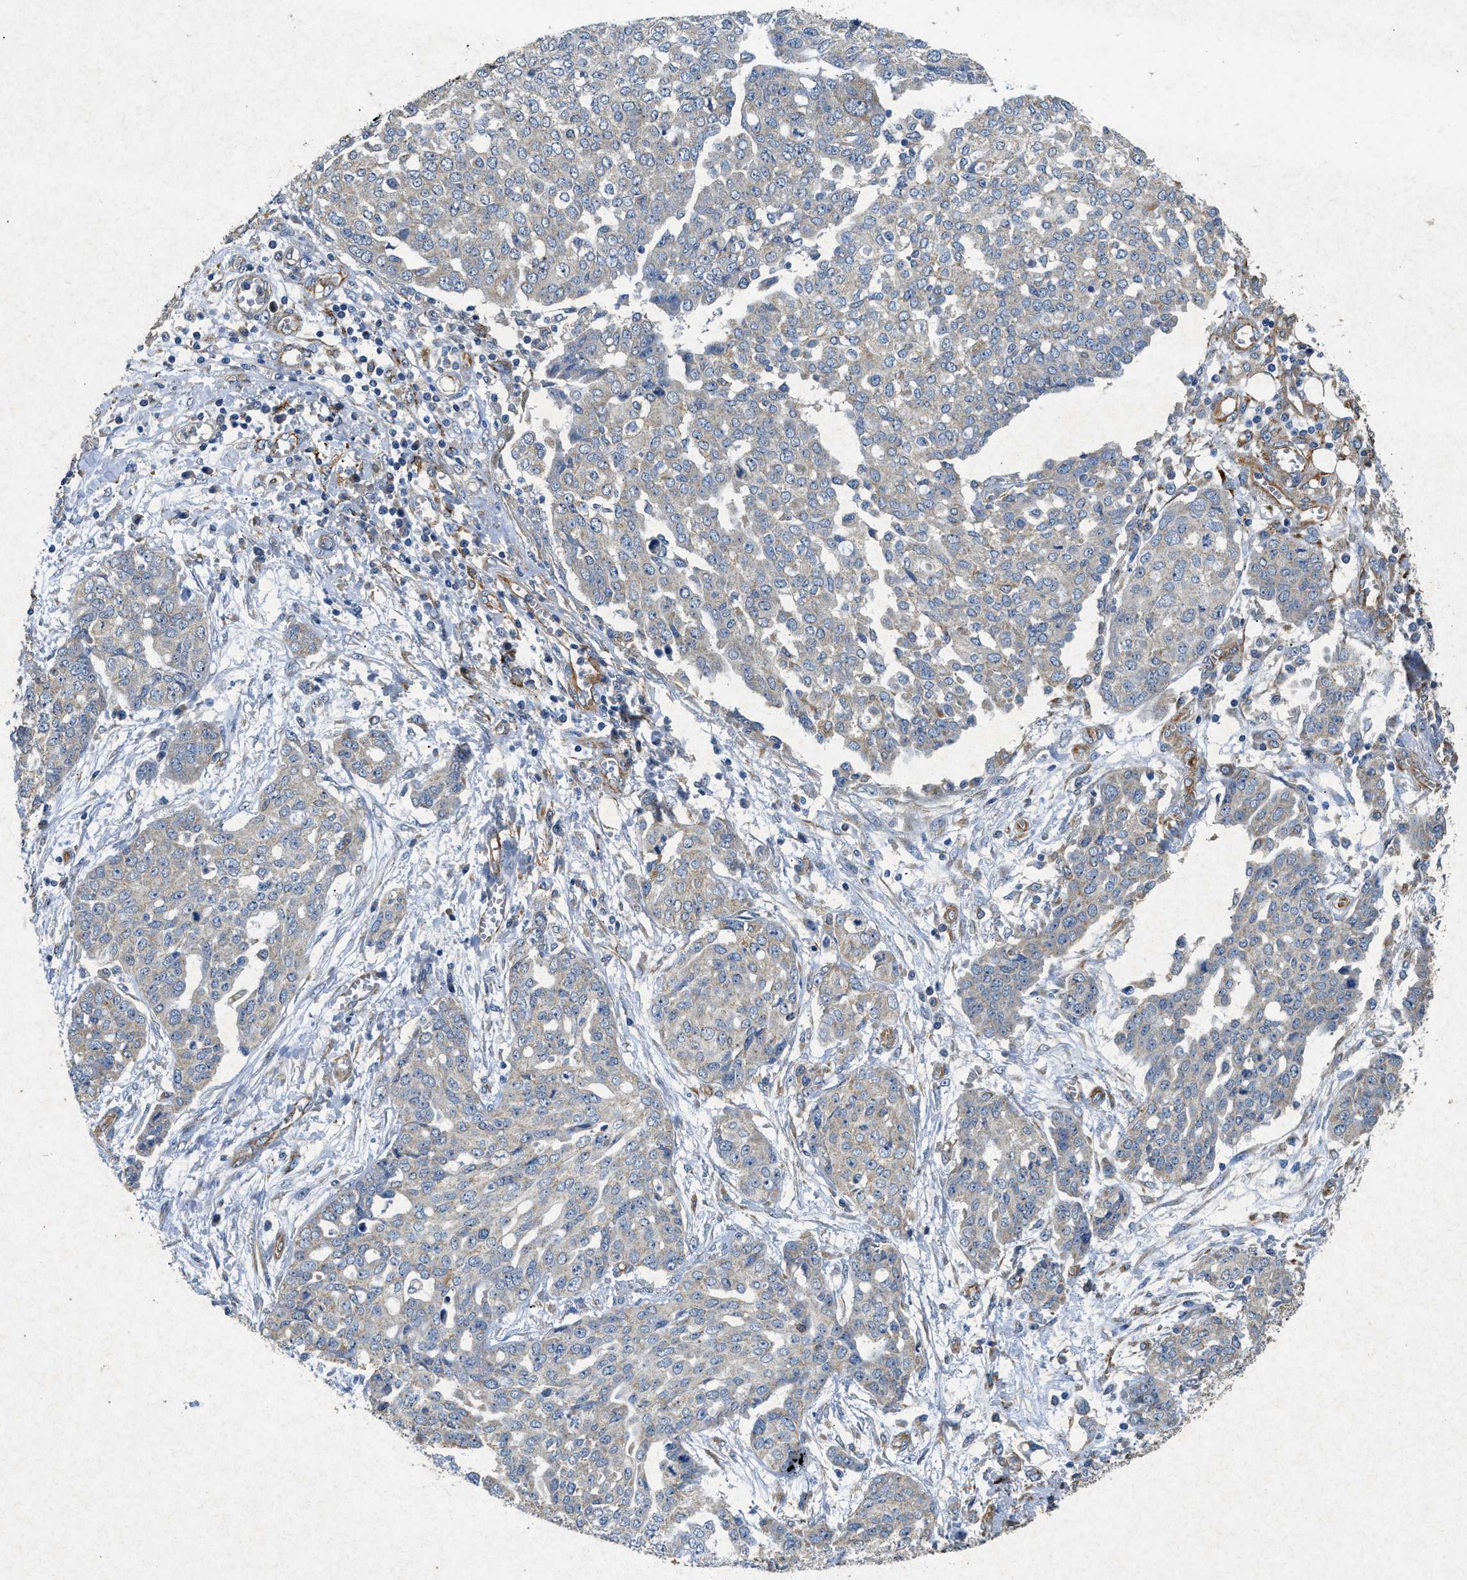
{"staining": {"intensity": "weak", "quantity": "<25%", "location": "cytoplasmic/membranous"}, "tissue": "ovarian cancer", "cell_type": "Tumor cells", "image_type": "cancer", "snomed": [{"axis": "morphology", "description": "Cystadenocarcinoma, serous, NOS"}, {"axis": "topography", "description": "Soft tissue"}, {"axis": "topography", "description": "Ovary"}], "caption": "DAB immunohistochemical staining of serous cystadenocarcinoma (ovarian) shows no significant staining in tumor cells. (IHC, brightfield microscopy, high magnification).", "gene": "CDK15", "patient": {"sex": "female", "age": 57}}